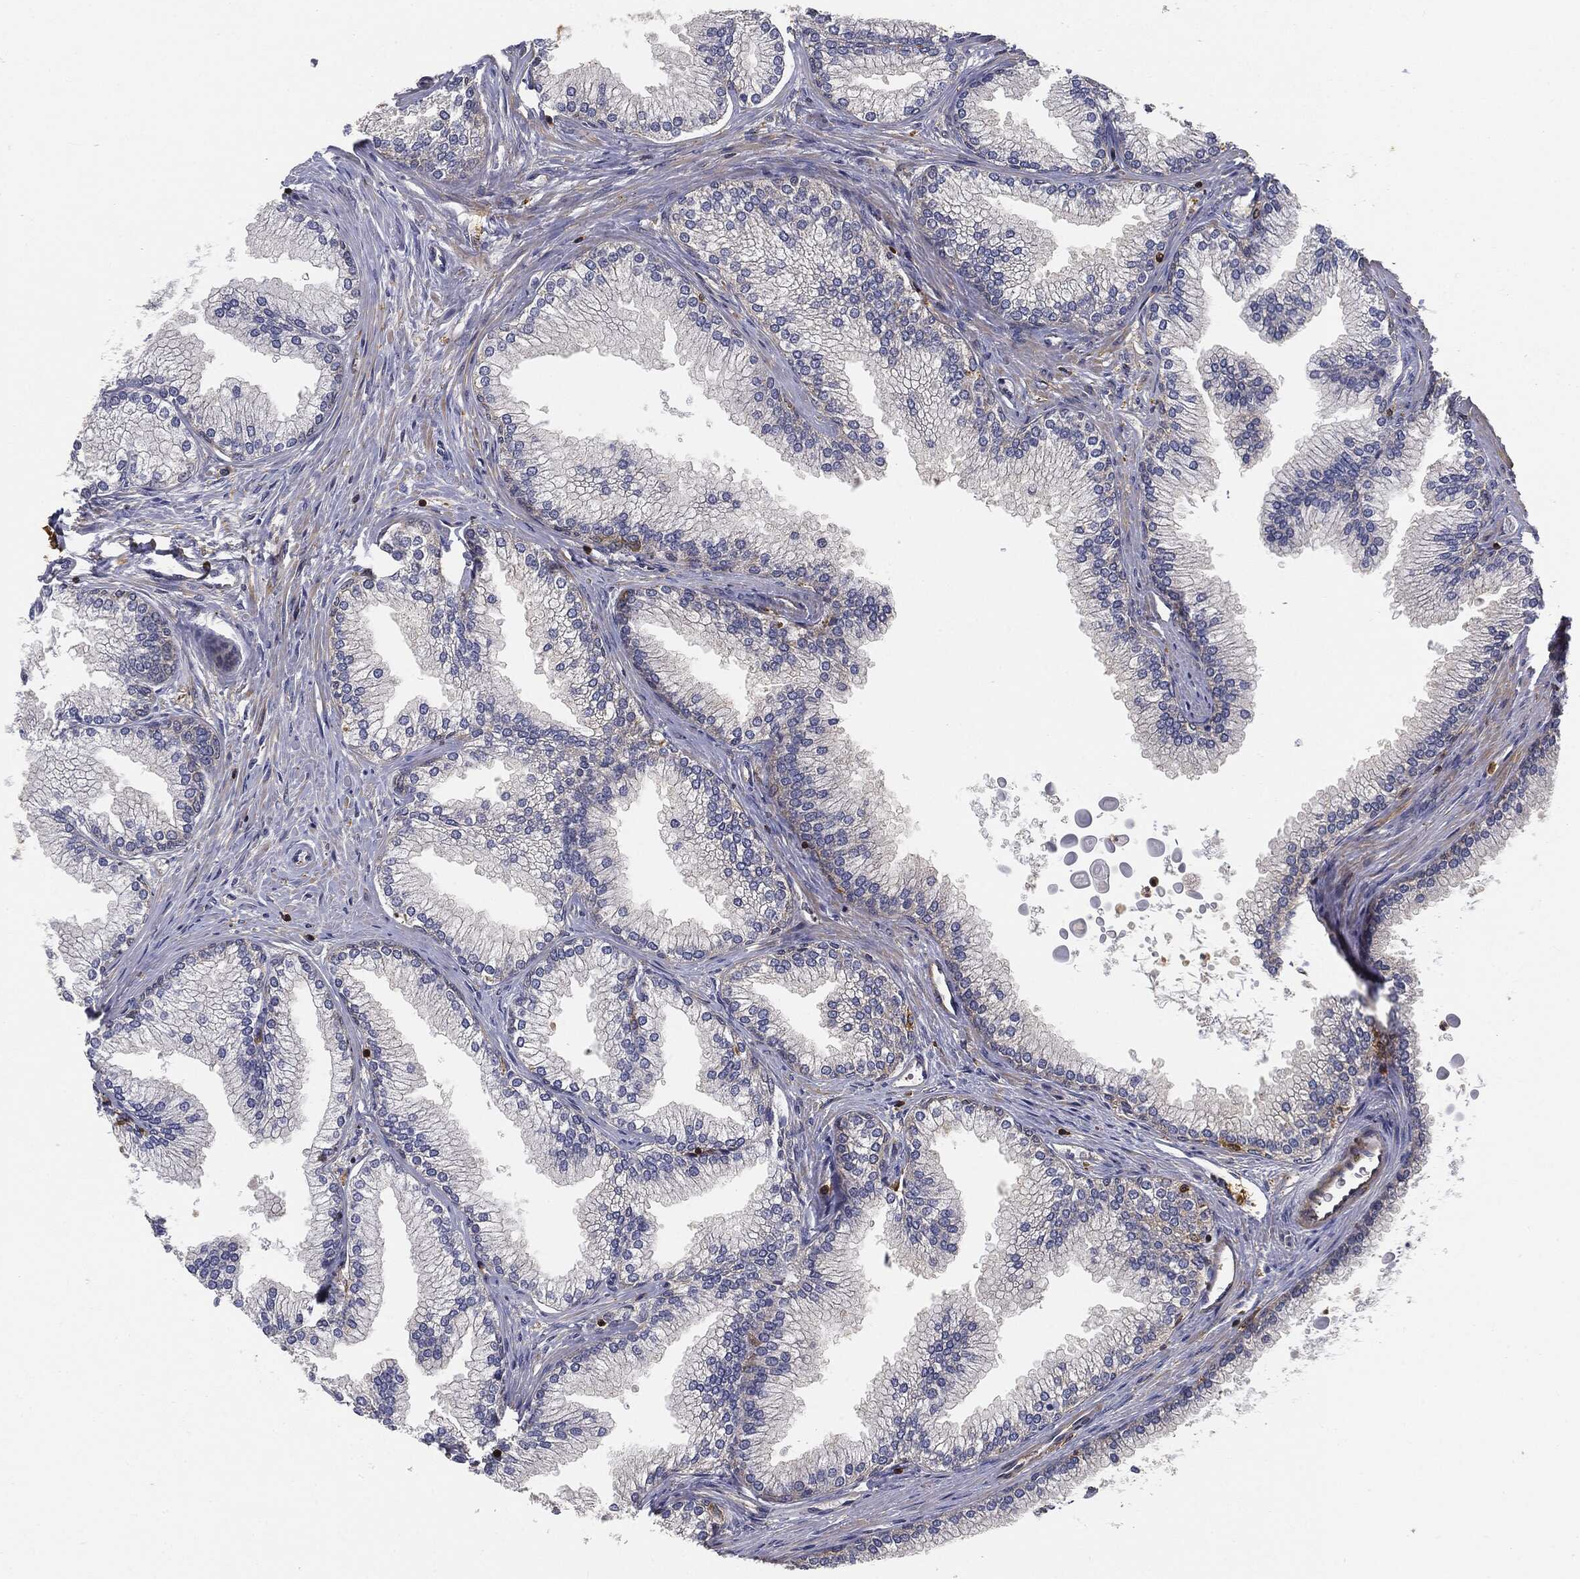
{"staining": {"intensity": "strong", "quantity": "<25%", "location": "cytoplasmic/membranous"}, "tissue": "prostate", "cell_type": "Glandular cells", "image_type": "normal", "snomed": [{"axis": "morphology", "description": "Normal tissue, NOS"}, {"axis": "topography", "description": "Prostate"}], "caption": "A high-resolution micrograph shows immunohistochemistry staining of unremarkable prostate, which displays strong cytoplasmic/membranous staining in approximately <25% of glandular cells. (Stains: DAB in brown, nuclei in blue, Microscopy: brightfield microscopy at high magnification).", "gene": "WDR1", "patient": {"sex": "male", "age": 72}}